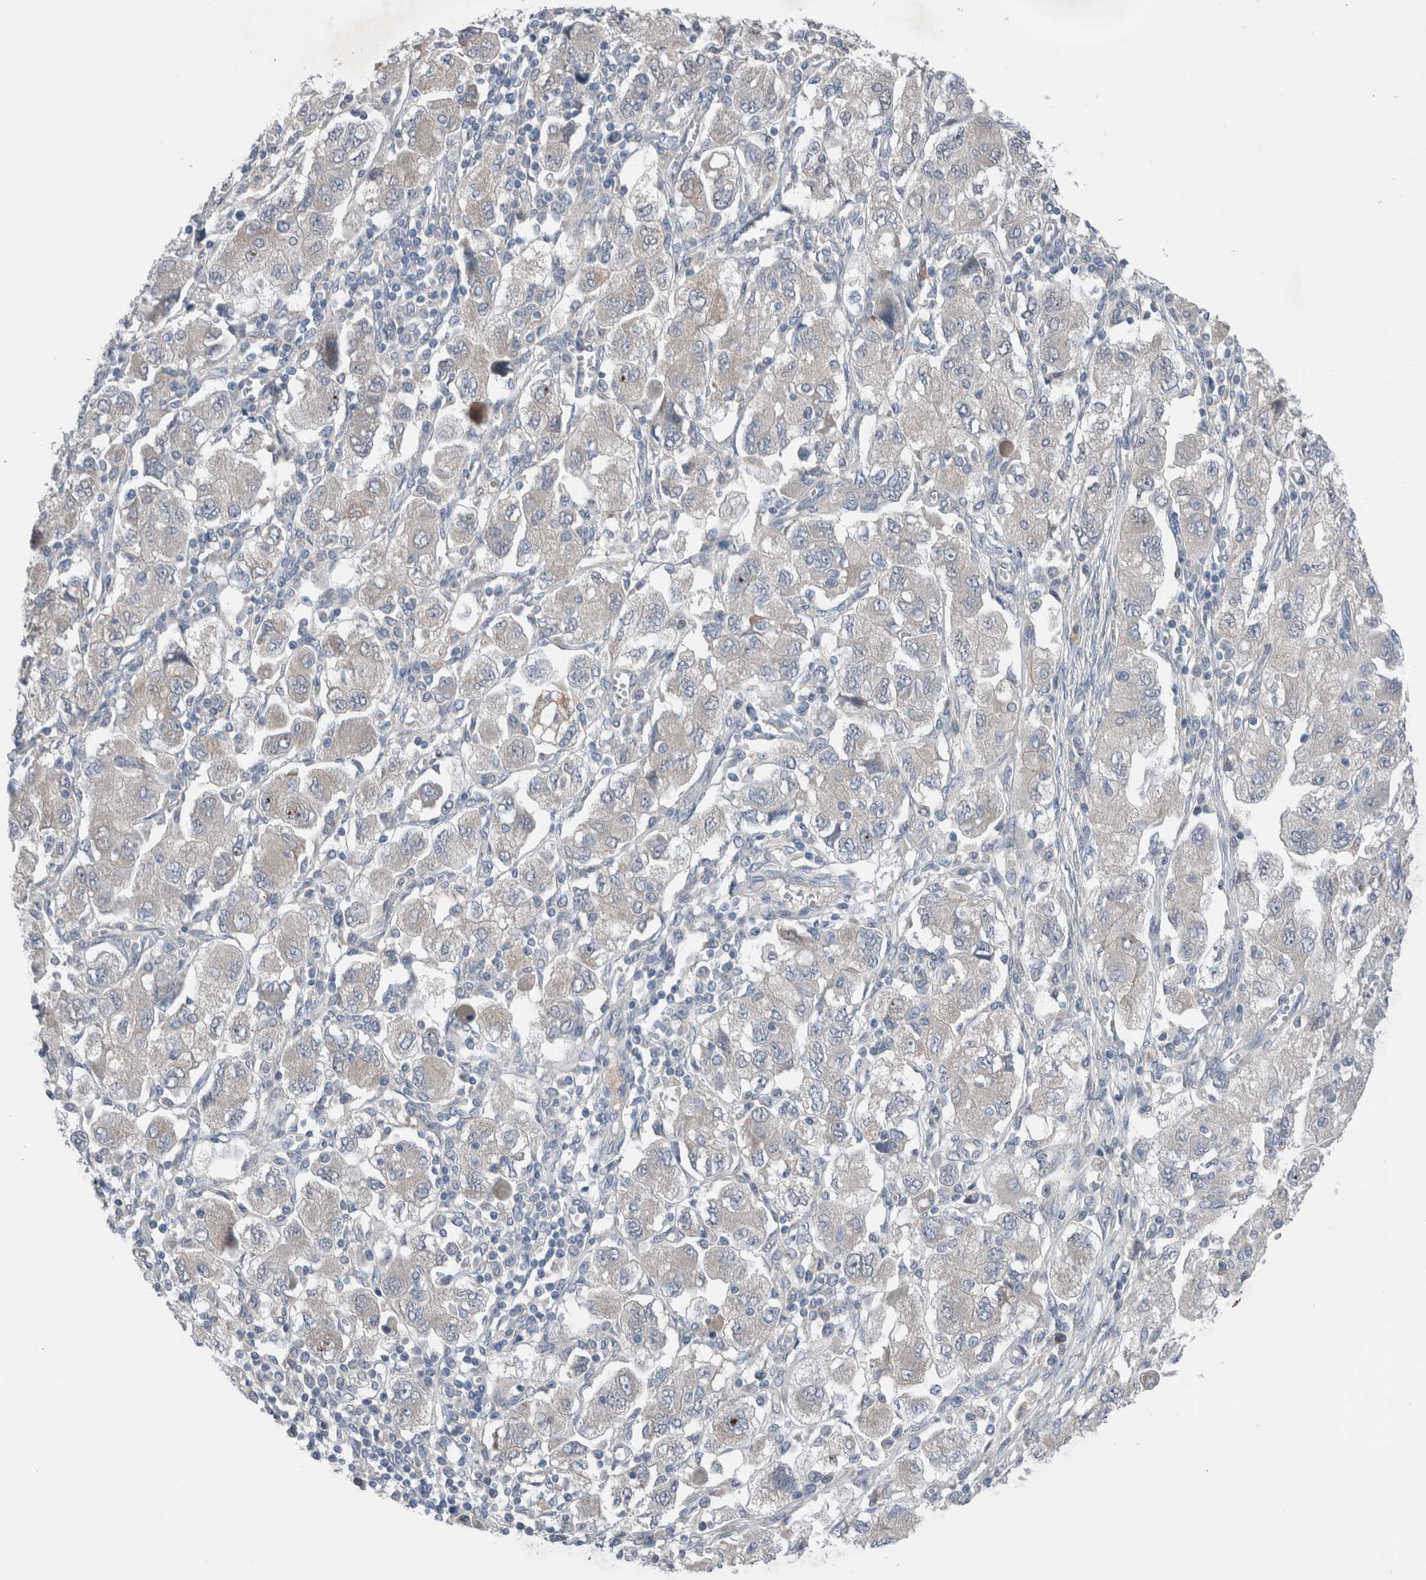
{"staining": {"intensity": "negative", "quantity": "none", "location": "none"}, "tissue": "ovarian cancer", "cell_type": "Tumor cells", "image_type": "cancer", "snomed": [{"axis": "morphology", "description": "Carcinoma, NOS"}, {"axis": "morphology", "description": "Cystadenocarcinoma, serous, NOS"}, {"axis": "topography", "description": "Ovary"}], "caption": "Immunohistochemistry of human ovarian cancer (serous cystadenocarcinoma) exhibits no positivity in tumor cells. (DAB (3,3'-diaminobenzidine) IHC visualized using brightfield microscopy, high magnification).", "gene": "CRNN", "patient": {"sex": "female", "age": 69}}